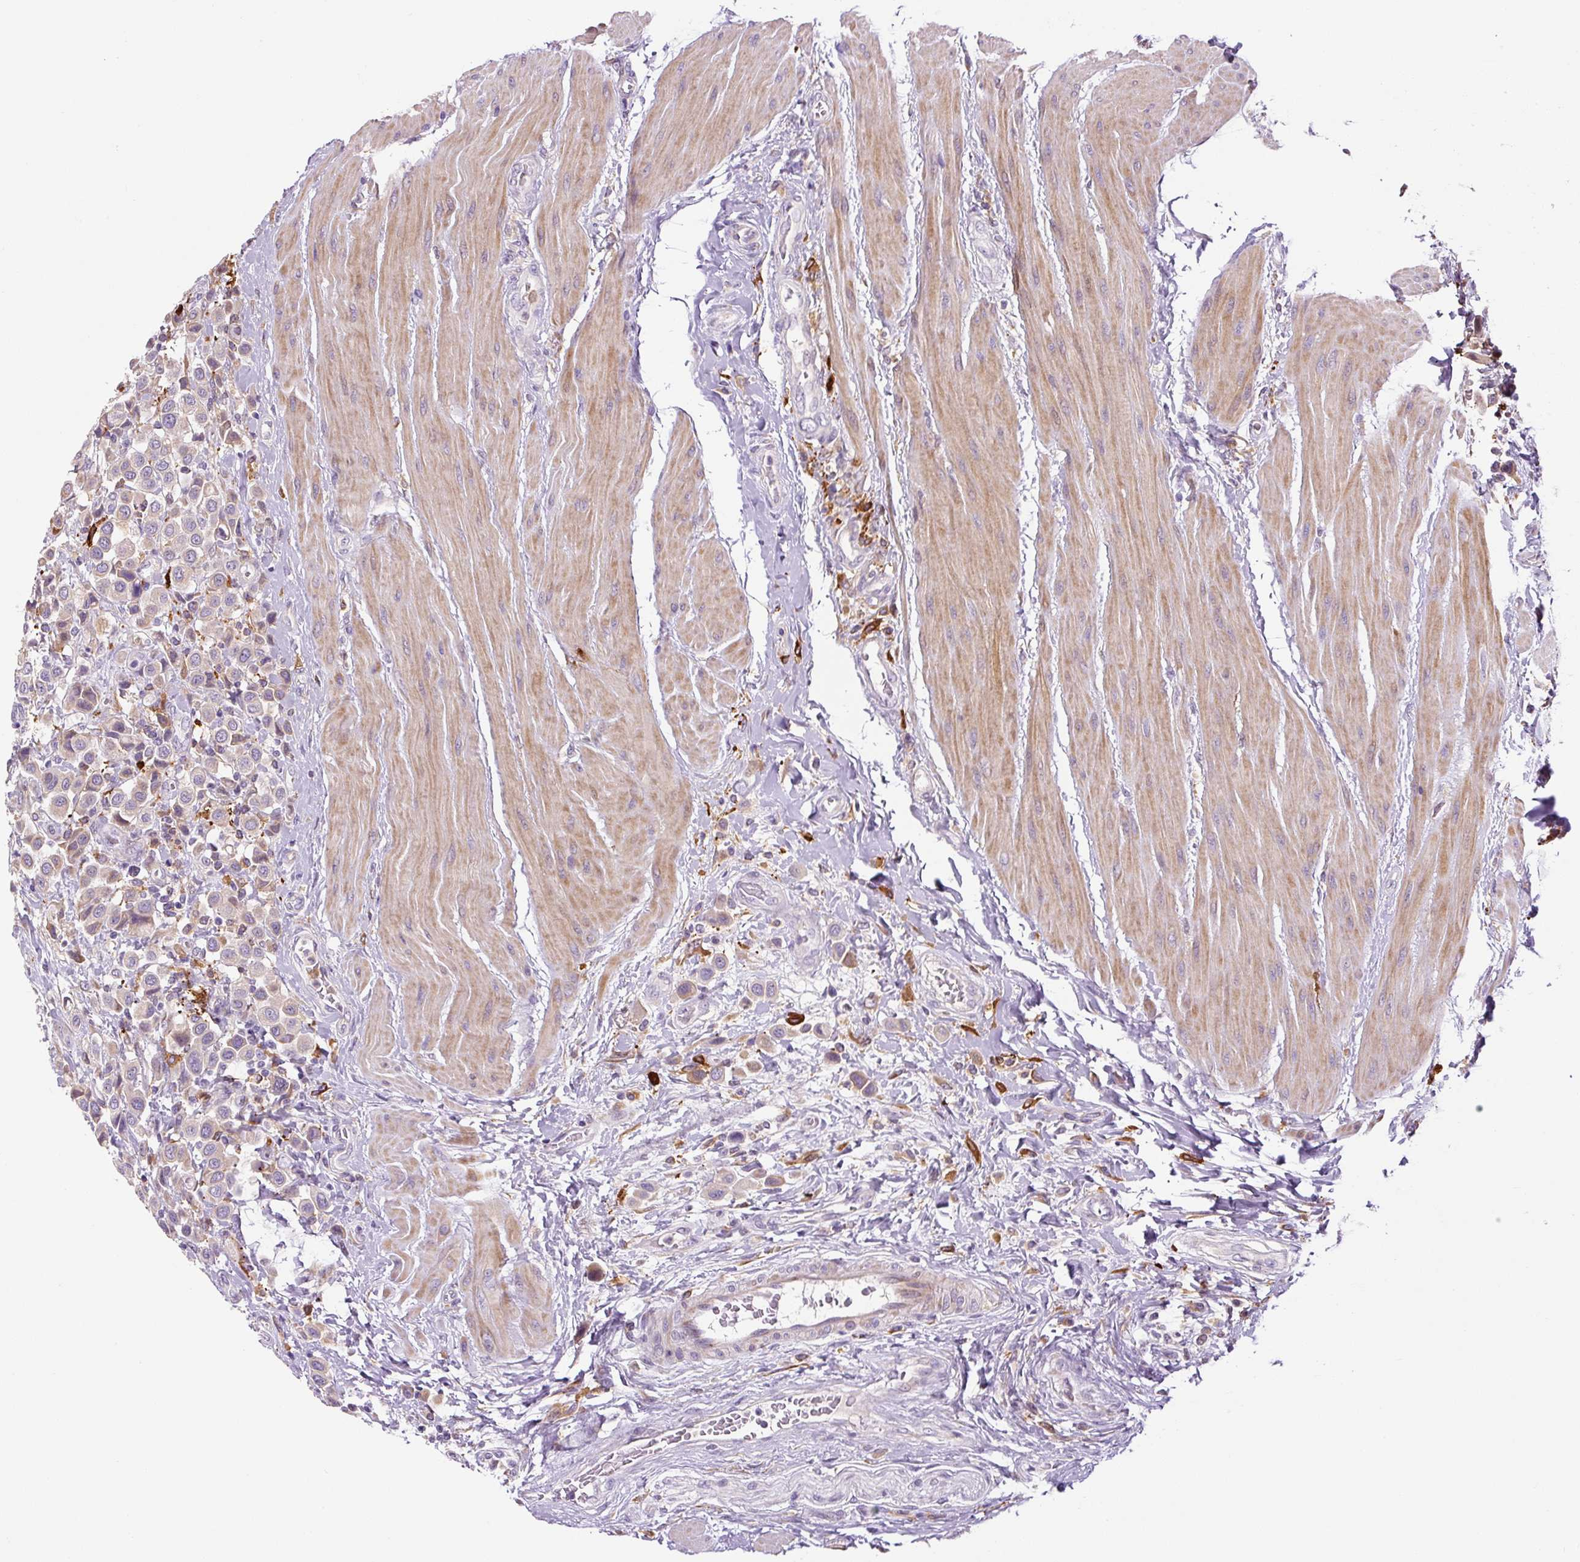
{"staining": {"intensity": "weak", "quantity": ">75%", "location": "cytoplasmic/membranous"}, "tissue": "urothelial cancer", "cell_type": "Tumor cells", "image_type": "cancer", "snomed": [{"axis": "morphology", "description": "Urothelial carcinoma, High grade"}, {"axis": "topography", "description": "Urinary bladder"}], "caption": "A histopathology image of urothelial carcinoma (high-grade) stained for a protein demonstrates weak cytoplasmic/membranous brown staining in tumor cells.", "gene": "FUT10", "patient": {"sex": "male", "age": 50}}